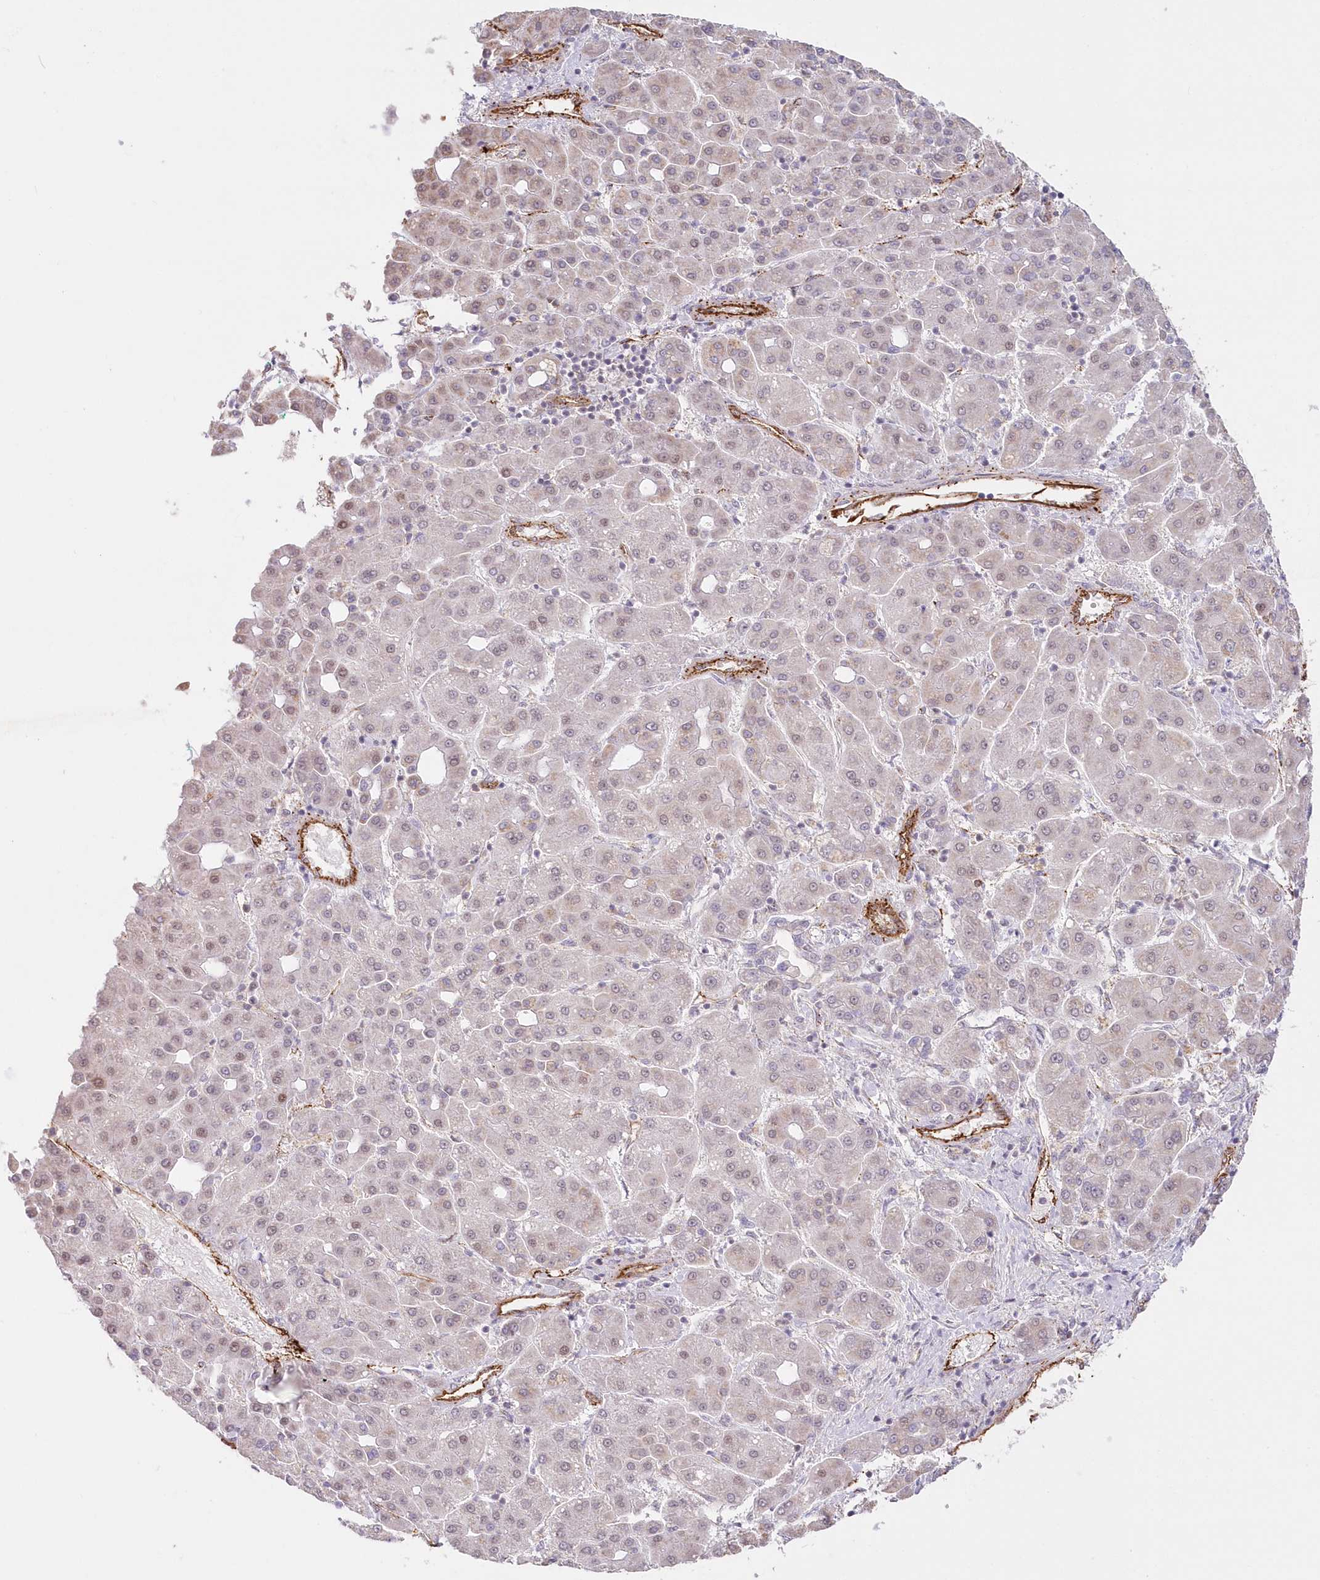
{"staining": {"intensity": "negative", "quantity": "none", "location": "none"}, "tissue": "liver cancer", "cell_type": "Tumor cells", "image_type": "cancer", "snomed": [{"axis": "morphology", "description": "Carcinoma, Hepatocellular, NOS"}, {"axis": "topography", "description": "Liver"}], "caption": "Micrograph shows no significant protein positivity in tumor cells of liver cancer (hepatocellular carcinoma).", "gene": "AFAP1L2", "patient": {"sex": "male", "age": 65}}